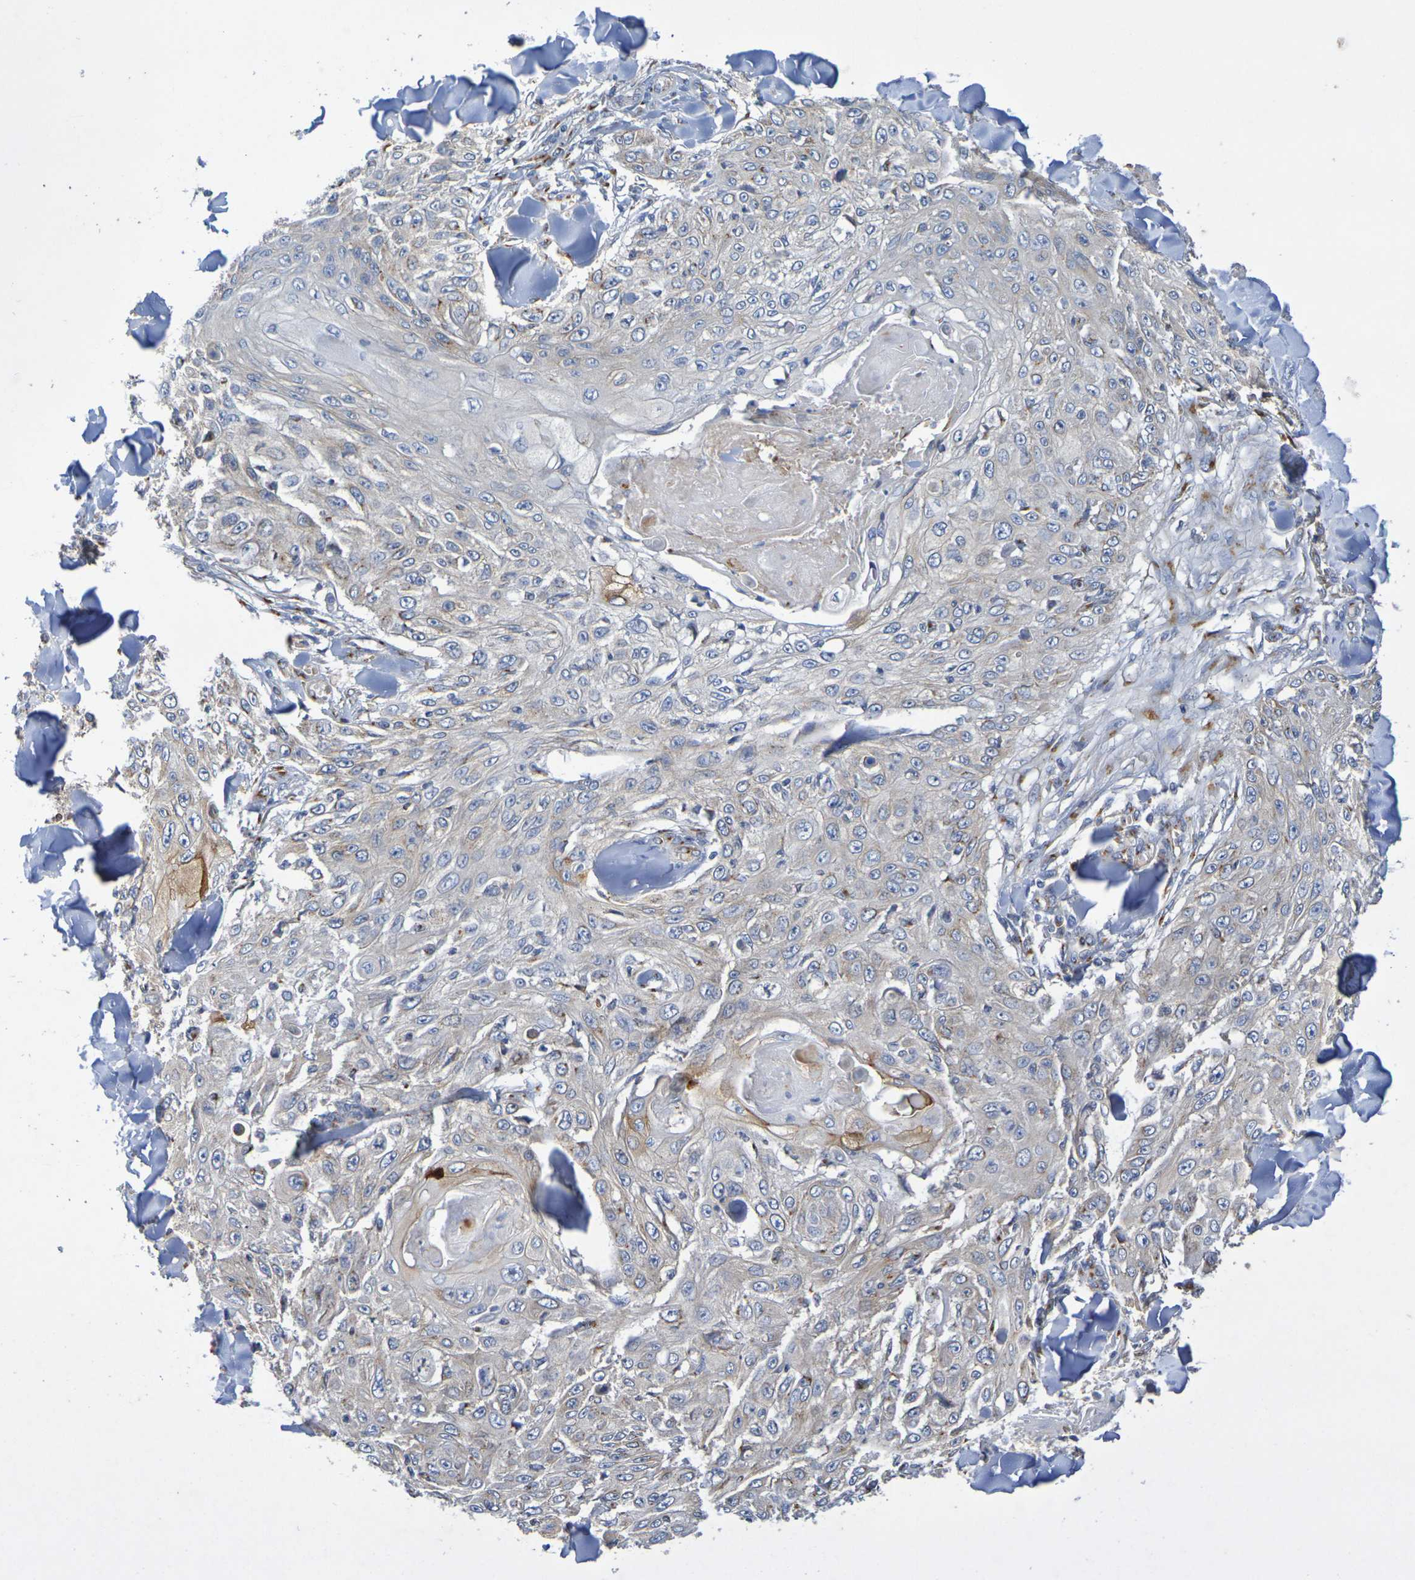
{"staining": {"intensity": "moderate", "quantity": "<25%", "location": "cytoplasmic/membranous"}, "tissue": "skin cancer", "cell_type": "Tumor cells", "image_type": "cancer", "snomed": [{"axis": "morphology", "description": "Squamous cell carcinoma, NOS"}, {"axis": "topography", "description": "Skin"}], "caption": "The histopathology image reveals staining of skin cancer (squamous cell carcinoma), revealing moderate cytoplasmic/membranous protein staining (brown color) within tumor cells.", "gene": "DCP2", "patient": {"sex": "male", "age": 86}}